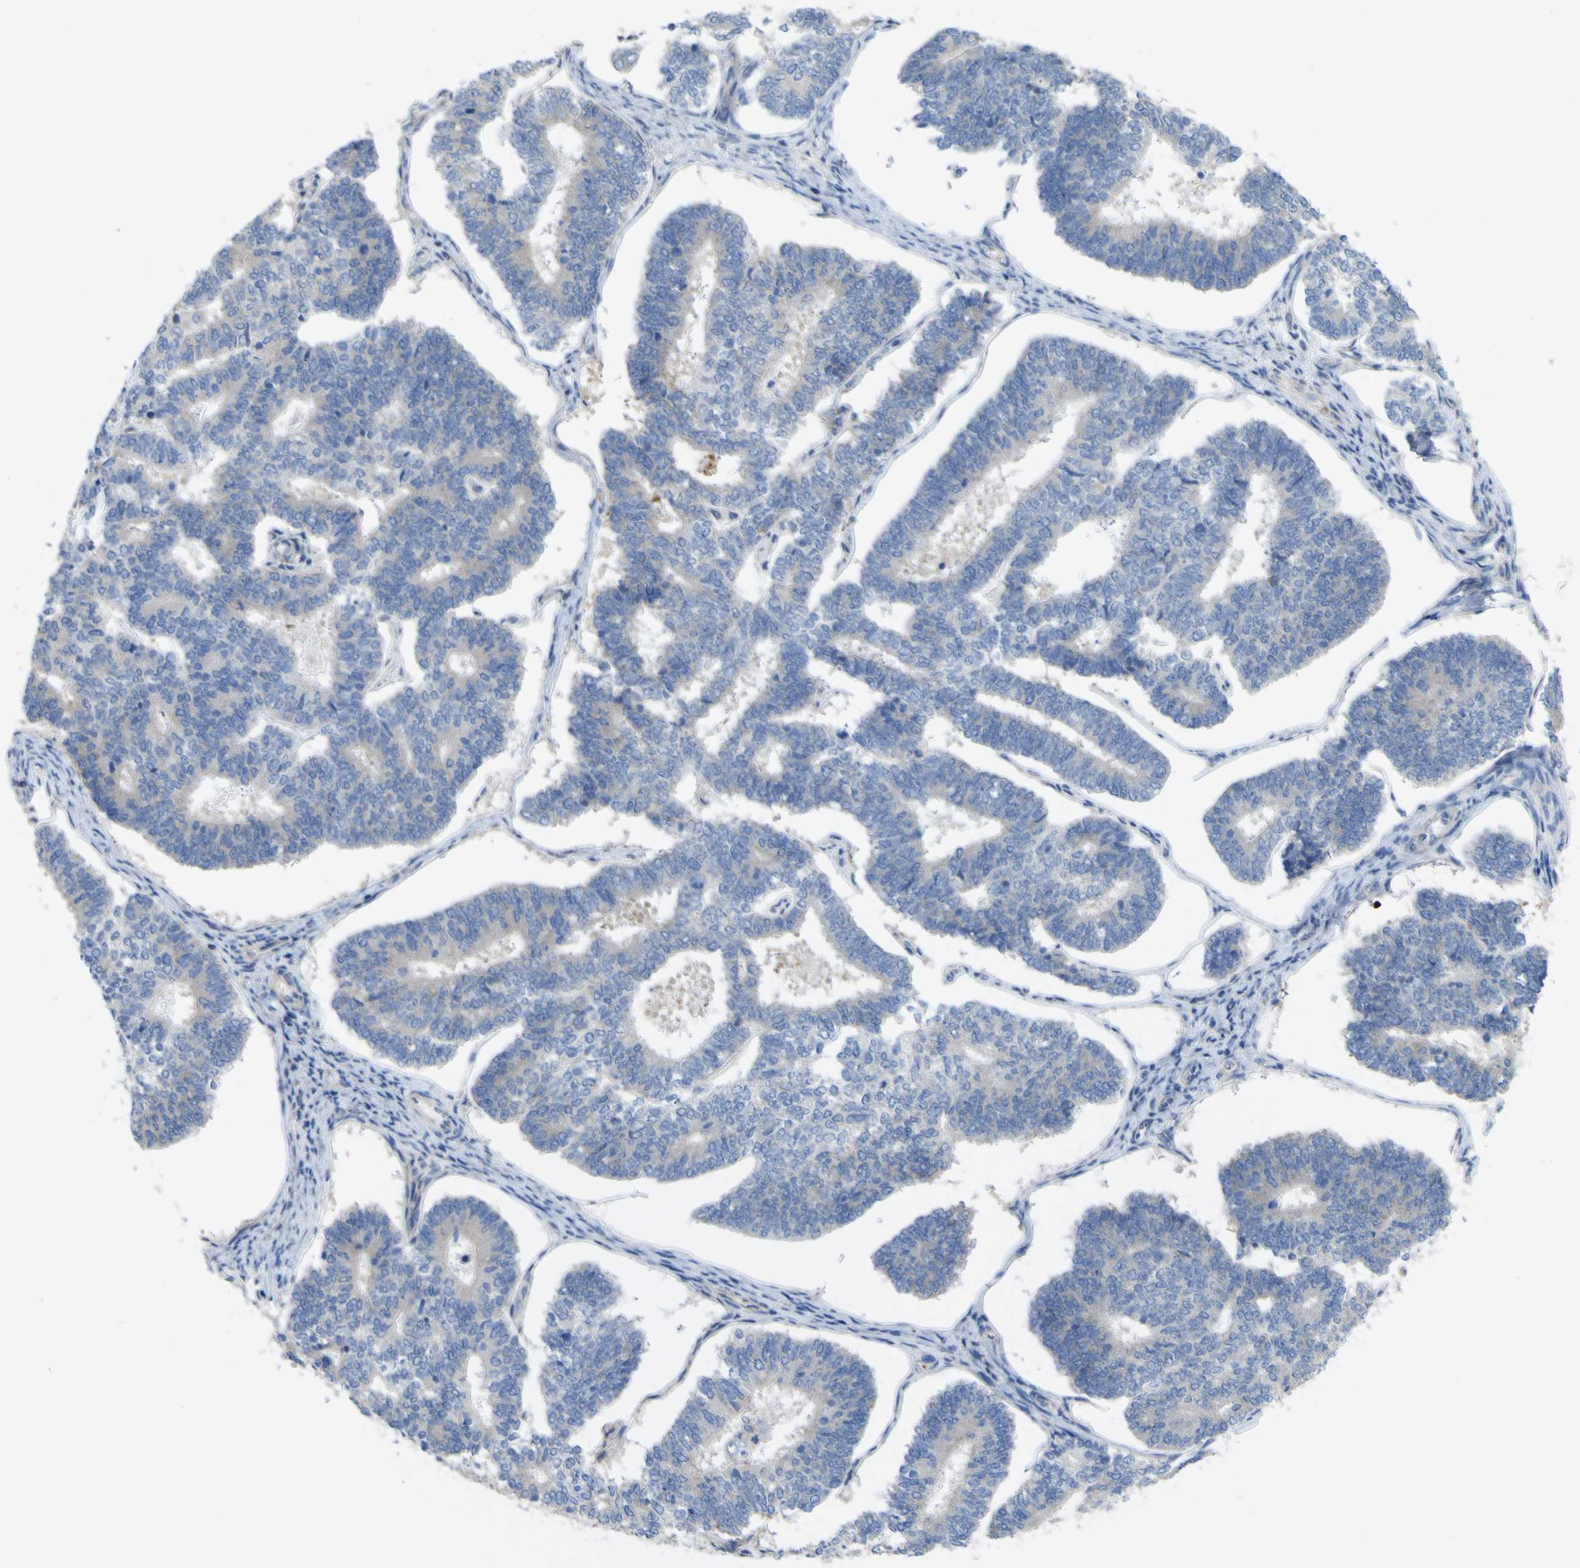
{"staining": {"intensity": "negative", "quantity": "none", "location": "none"}, "tissue": "endometrial cancer", "cell_type": "Tumor cells", "image_type": "cancer", "snomed": [{"axis": "morphology", "description": "Adenocarcinoma, NOS"}, {"axis": "topography", "description": "Endometrium"}], "caption": "Human adenocarcinoma (endometrial) stained for a protein using IHC displays no expression in tumor cells.", "gene": "MYEOV", "patient": {"sex": "female", "age": 70}}